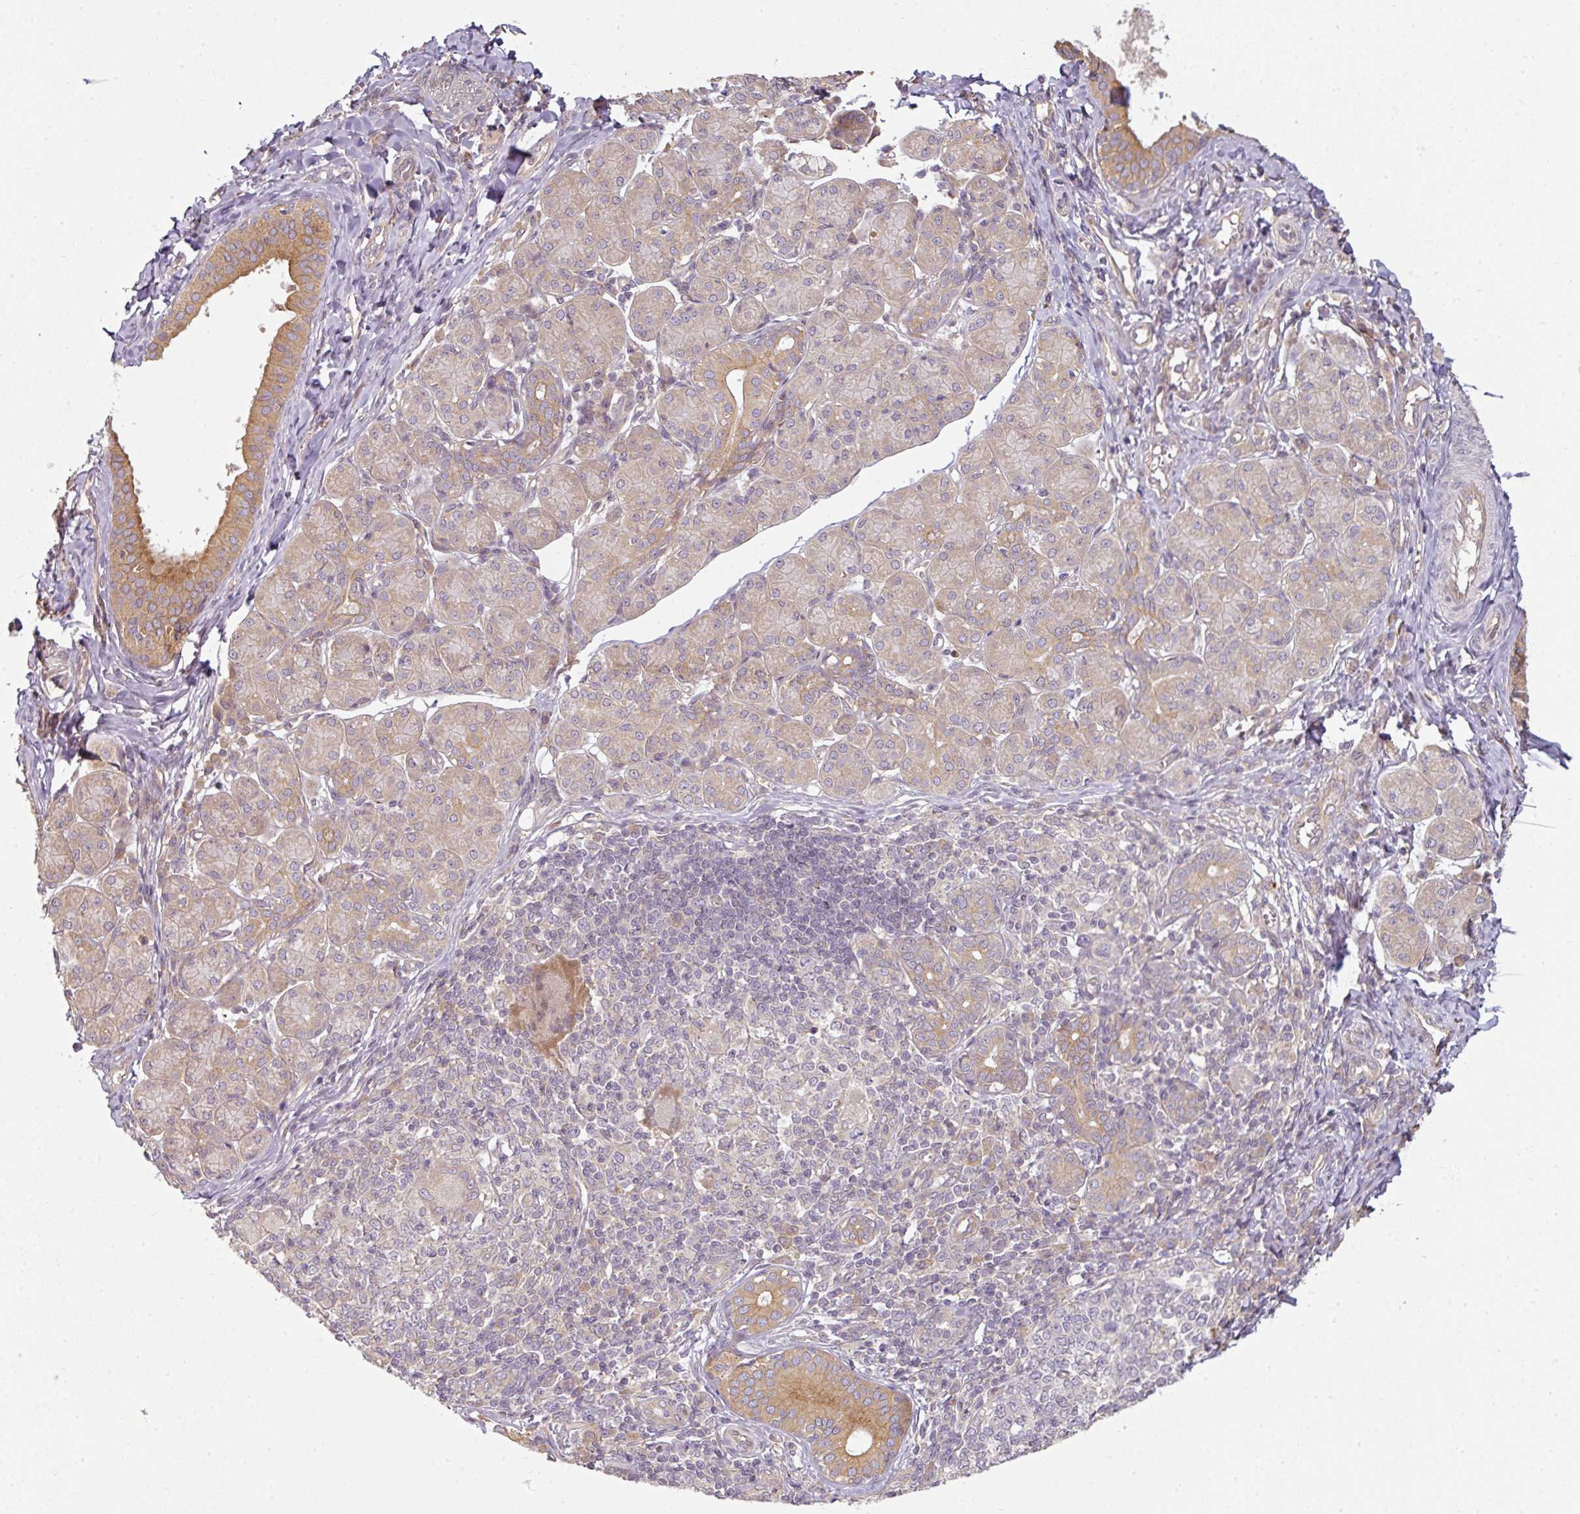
{"staining": {"intensity": "moderate", "quantity": "<25%", "location": "cytoplasmic/membranous"}, "tissue": "salivary gland", "cell_type": "Glandular cells", "image_type": "normal", "snomed": [{"axis": "morphology", "description": "Normal tissue, NOS"}, {"axis": "morphology", "description": "Inflammation, NOS"}, {"axis": "topography", "description": "Lymph node"}, {"axis": "topography", "description": "Salivary gland"}], "caption": "The immunohistochemical stain labels moderate cytoplasmic/membranous staining in glandular cells of benign salivary gland. (brown staining indicates protein expression, while blue staining denotes nuclei).", "gene": "RNF31", "patient": {"sex": "male", "age": 3}}